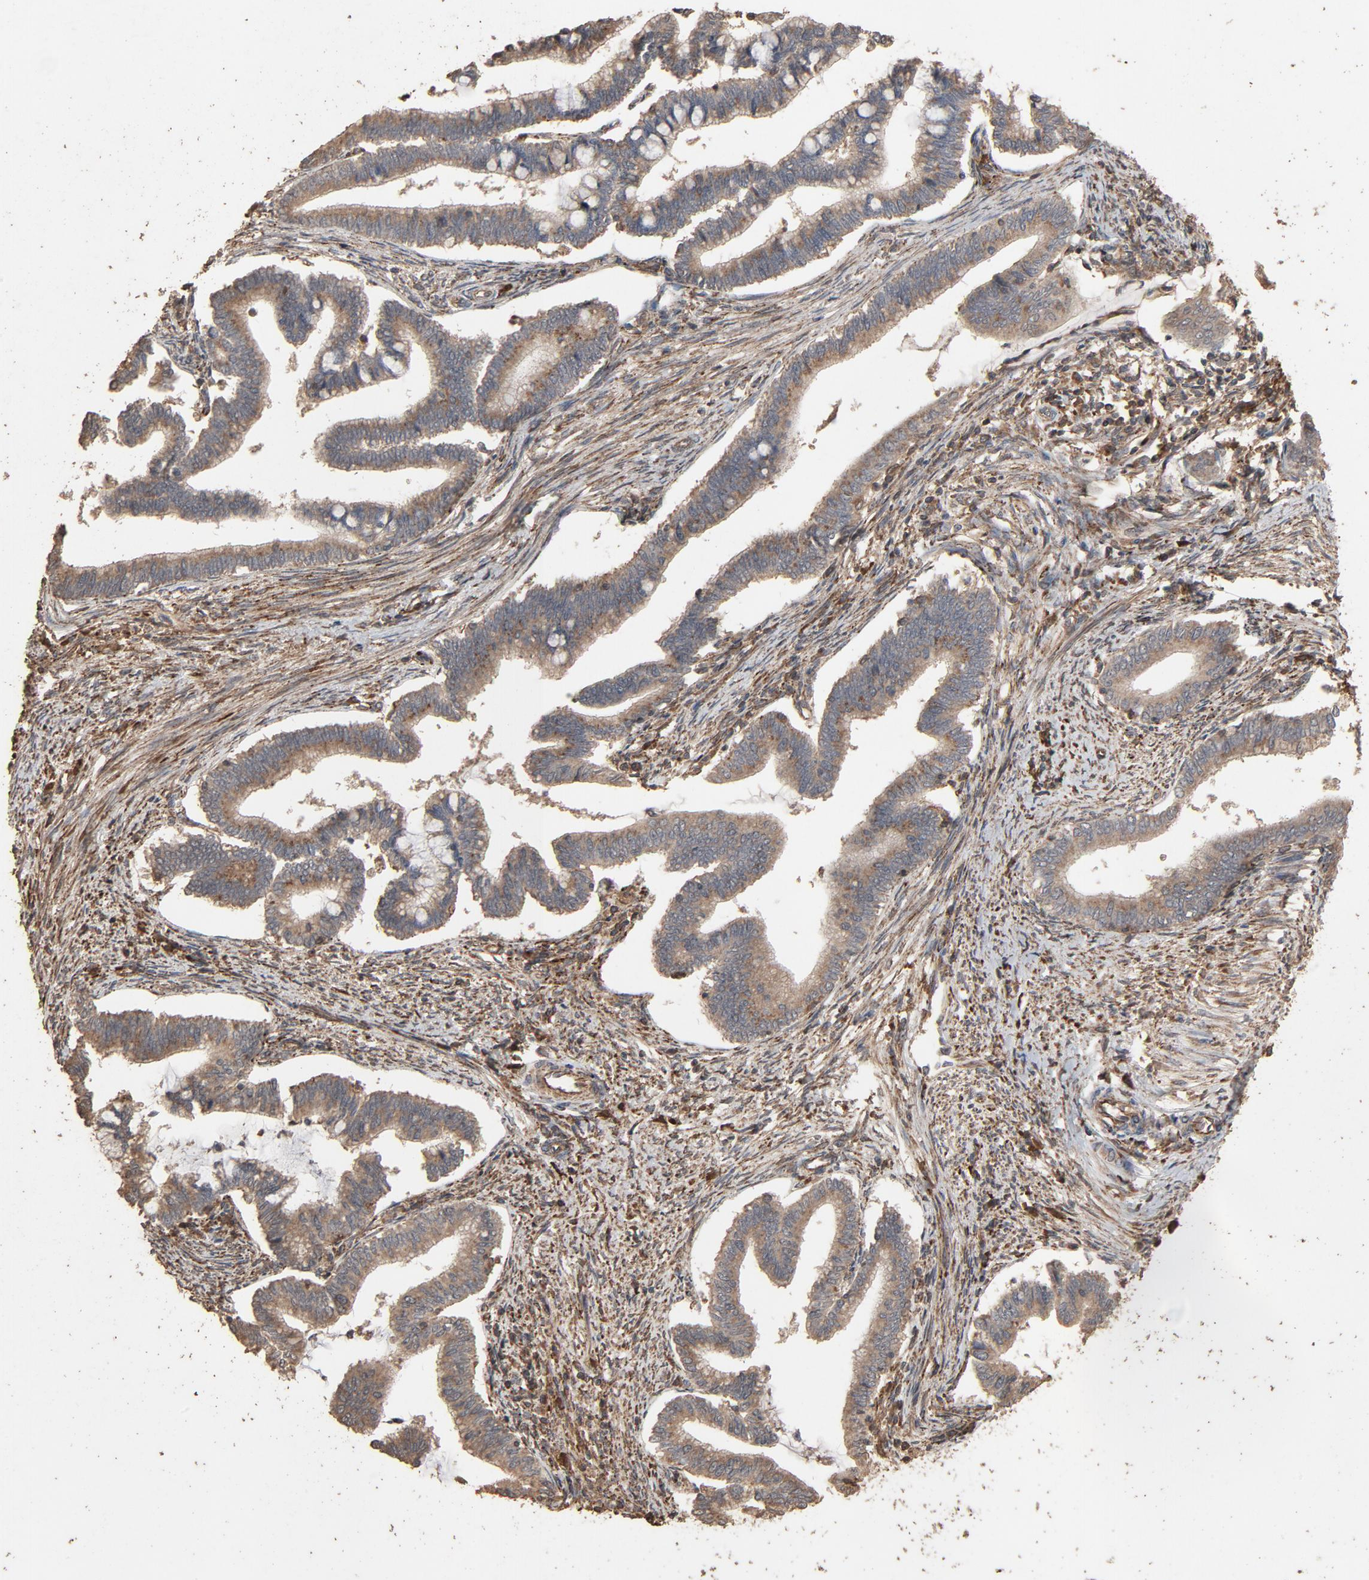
{"staining": {"intensity": "weak", "quantity": ">75%", "location": "cytoplasmic/membranous"}, "tissue": "cervical cancer", "cell_type": "Tumor cells", "image_type": "cancer", "snomed": [{"axis": "morphology", "description": "Adenocarcinoma, NOS"}, {"axis": "topography", "description": "Cervix"}], "caption": "High-power microscopy captured an IHC histopathology image of cervical cancer, revealing weak cytoplasmic/membranous expression in approximately >75% of tumor cells.", "gene": "RPS6KA6", "patient": {"sex": "female", "age": 36}}